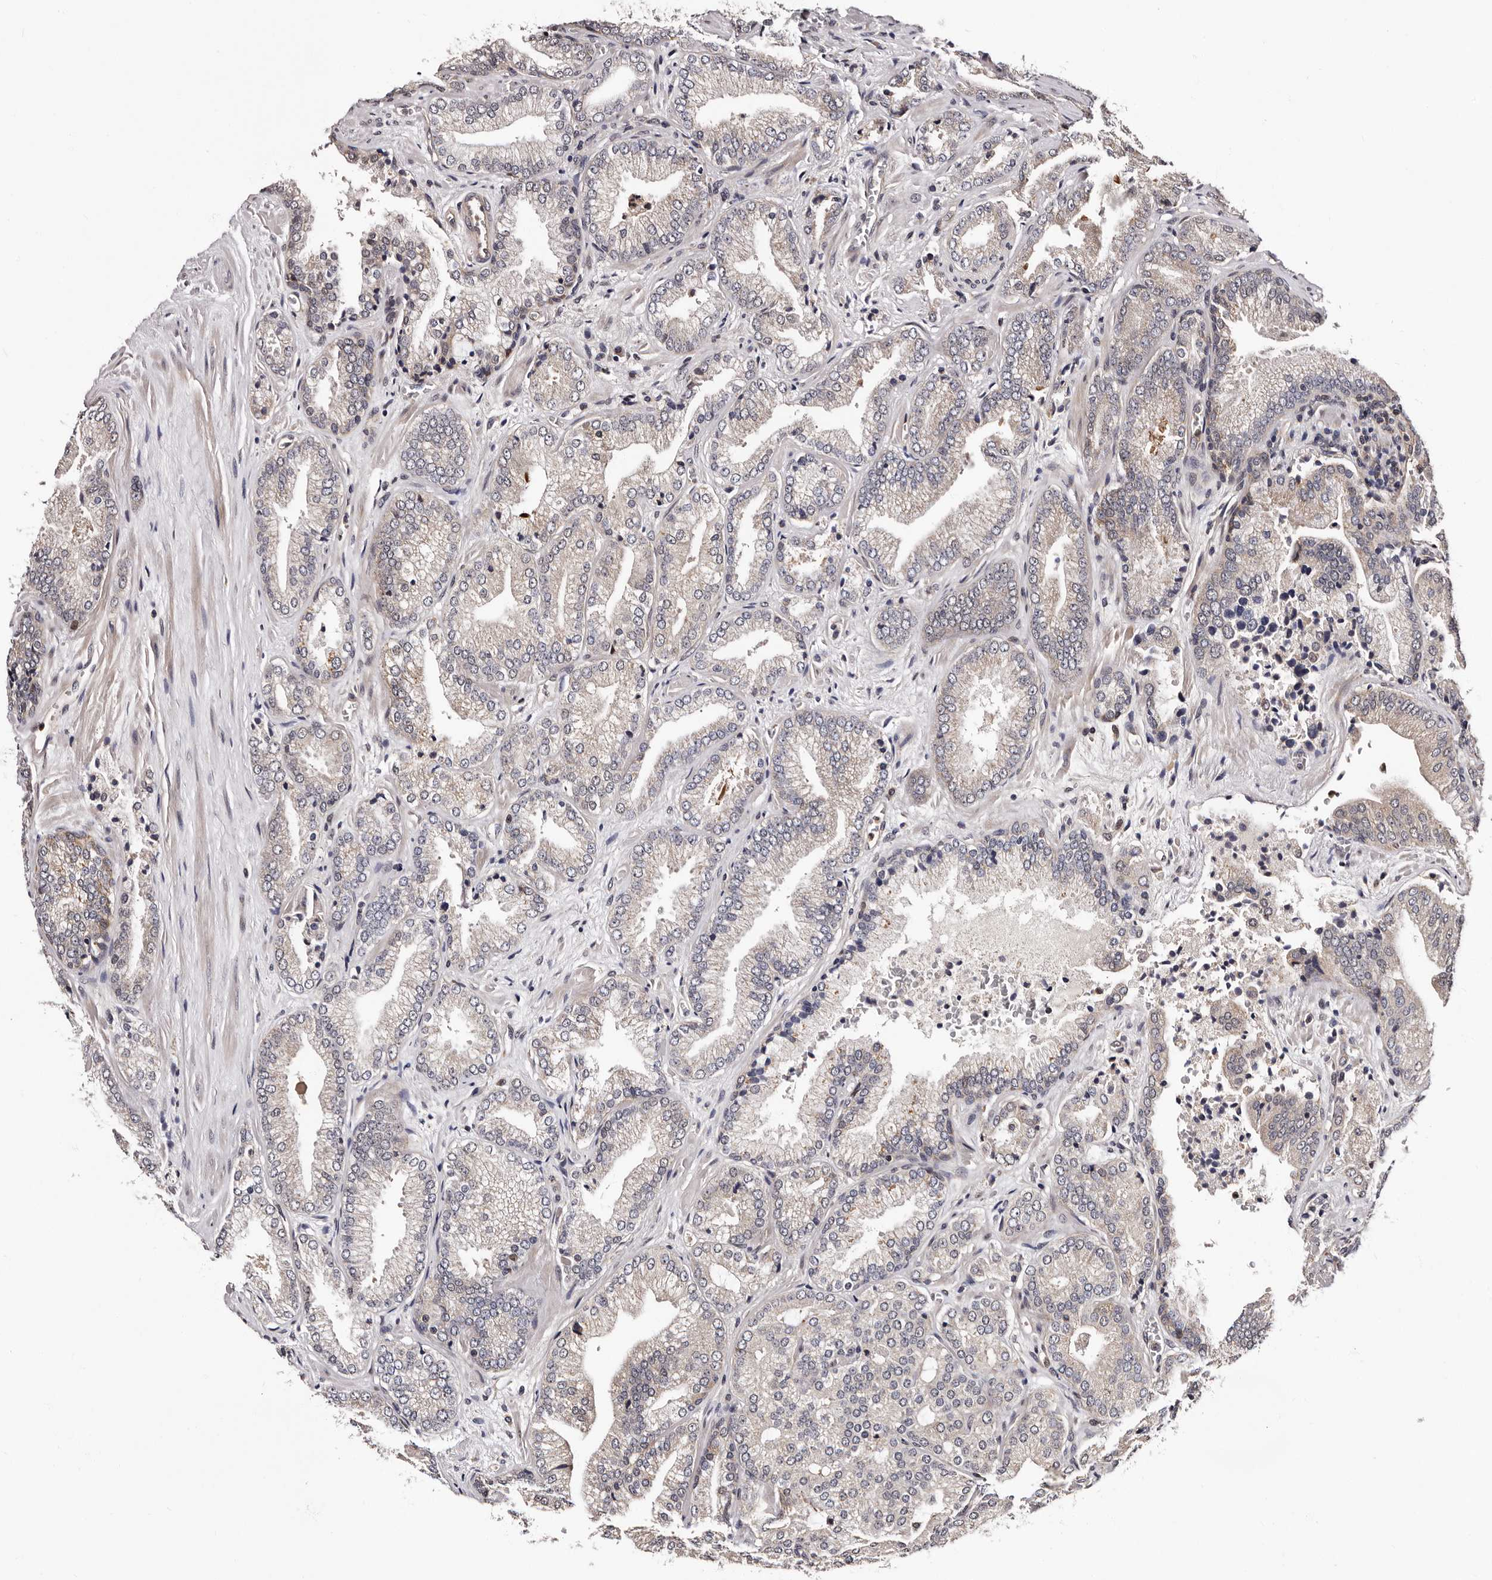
{"staining": {"intensity": "negative", "quantity": "none", "location": "none"}, "tissue": "prostate cancer", "cell_type": "Tumor cells", "image_type": "cancer", "snomed": [{"axis": "morphology", "description": "Adenocarcinoma, Low grade"}, {"axis": "topography", "description": "Prostate"}], "caption": "The immunohistochemistry image has no significant expression in tumor cells of prostate cancer tissue.", "gene": "GLRX3", "patient": {"sex": "male", "age": 62}}